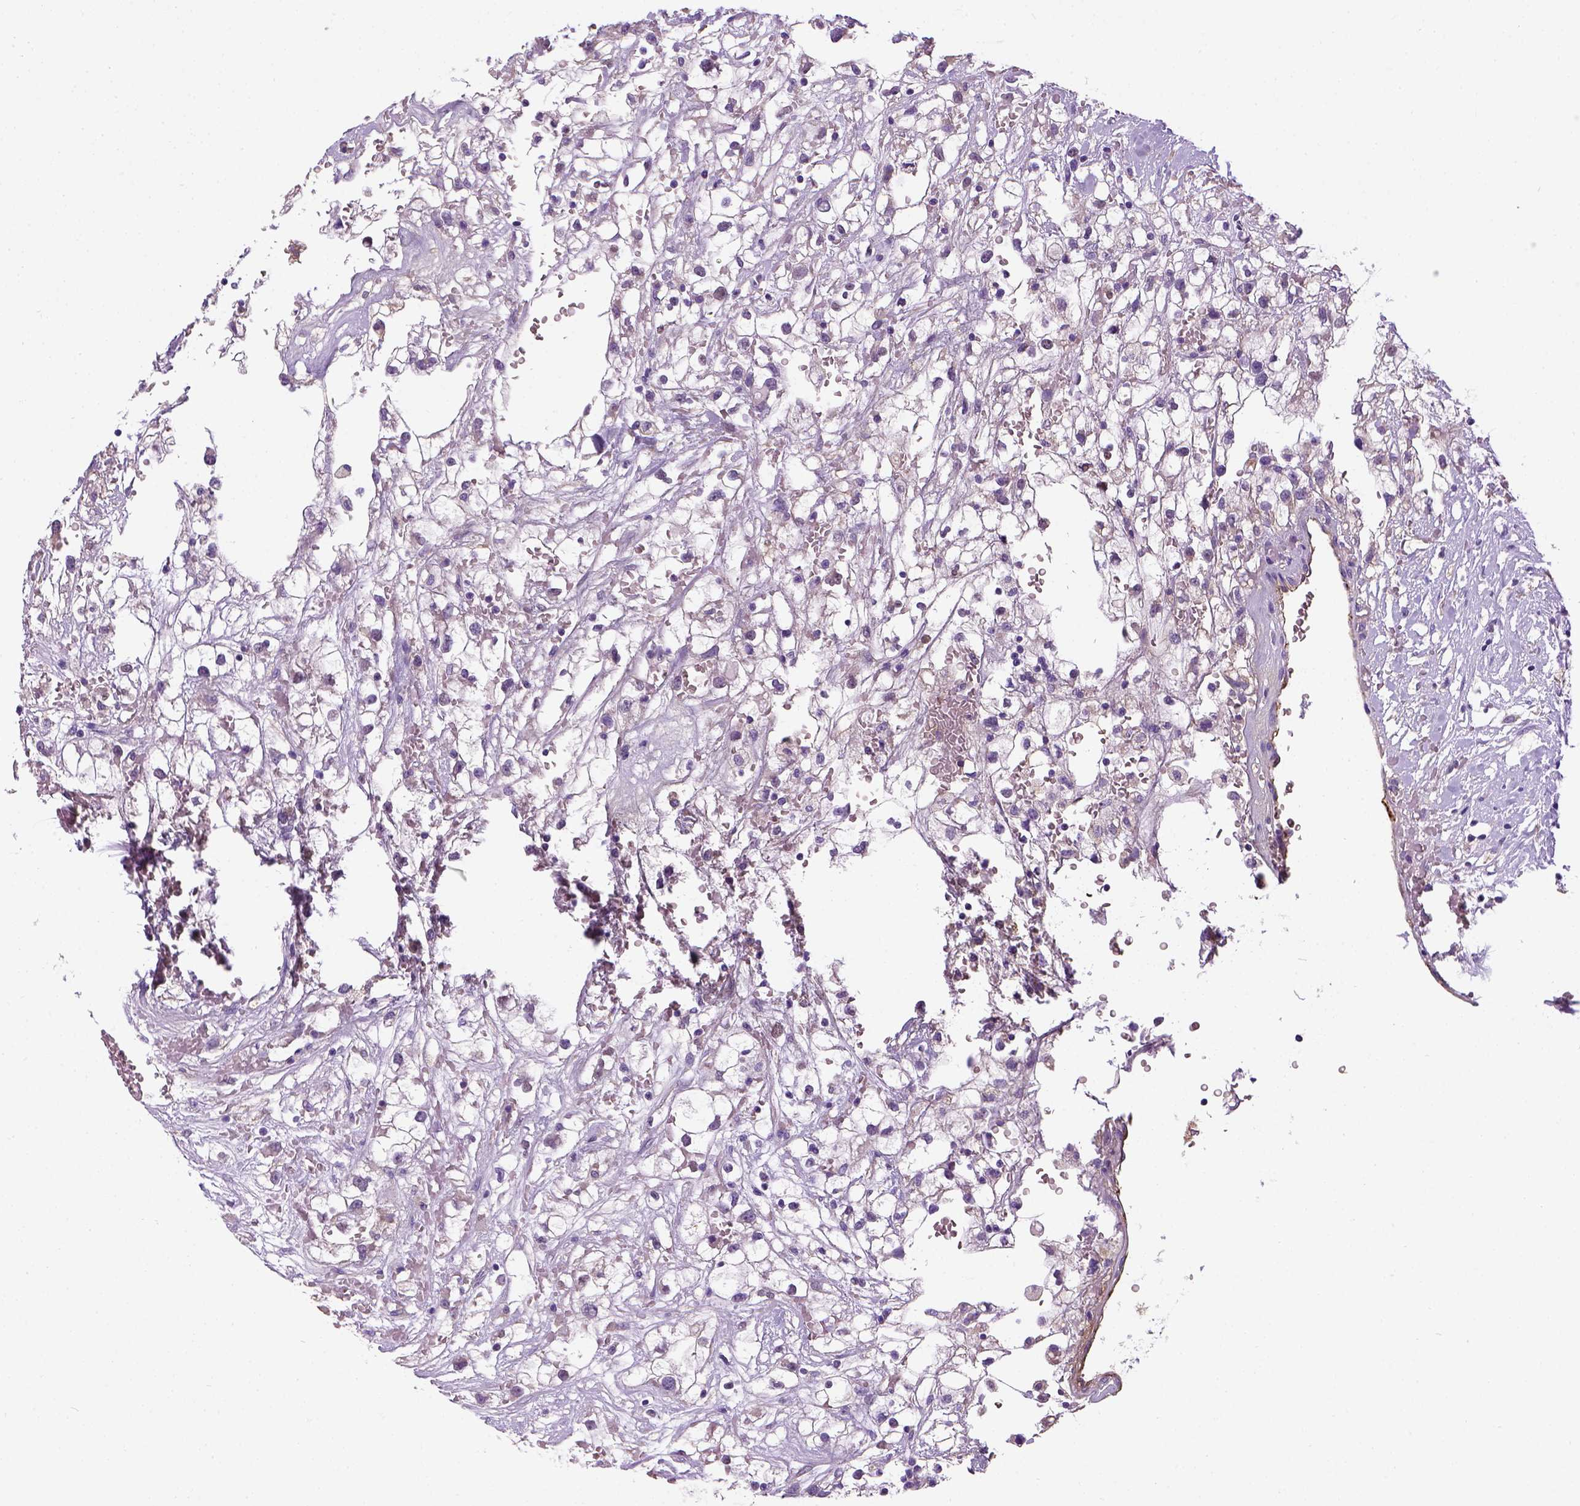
{"staining": {"intensity": "negative", "quantity": "none", "location": "none"}, "tissue": "renal cancer", "cell_type": "Tumor cells", "image_type": "cancer", "snomed": [{"axis": "morphology", "description": "Adenocarcinoma, NOS"}, {"axis": "topography", "description": "Kidney"}], "caption": "Image shows no significant protein positivity in tumor cells of renal adenocarcinoma.", "gene": "VWF", "patient": {"sex": "male", "age": 59}}